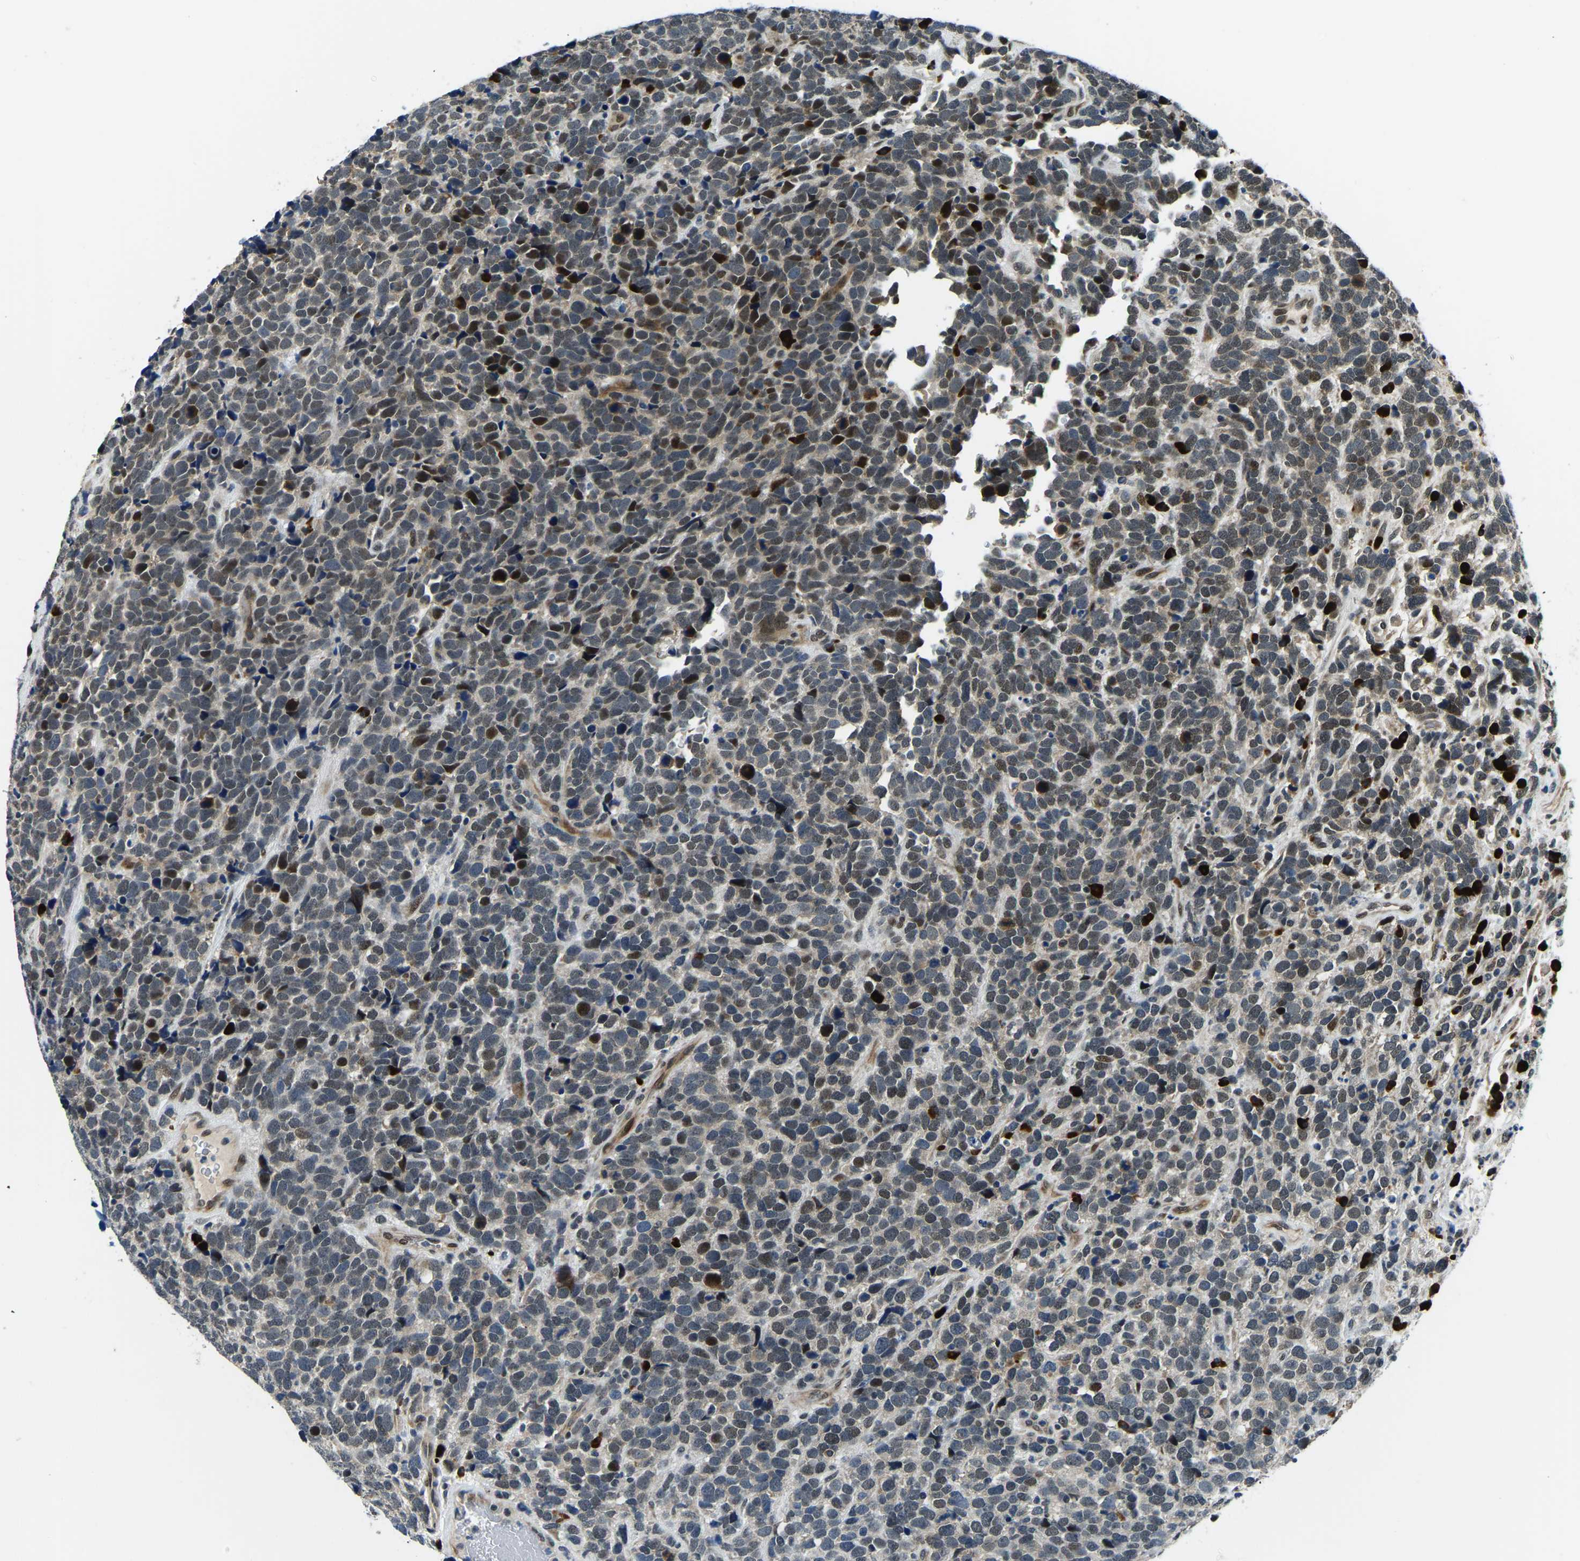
{"staining": {"intensity": "strong", "quantity": "25%-75%", "location": "nuclear"}, "tissue": "urothelial cancer", "cell_type": "Tumor cells", "image_type": "cancer", "snomed": [{"axis": "morphology", "description": "Urothelial carcinoma, High grade"}, {"axis": "topography", "description": "Urinary bladder"}], "caption": "IHC image of neoplastic tissue: human urothelial cancer stained using IHC exhibits high levels of strong protein expression localized specifically in the nuclear of tumor cells, appearing as a nuclear brown color.", "gene": "ING2", "patient": {"sex": "female", "age": 82}}